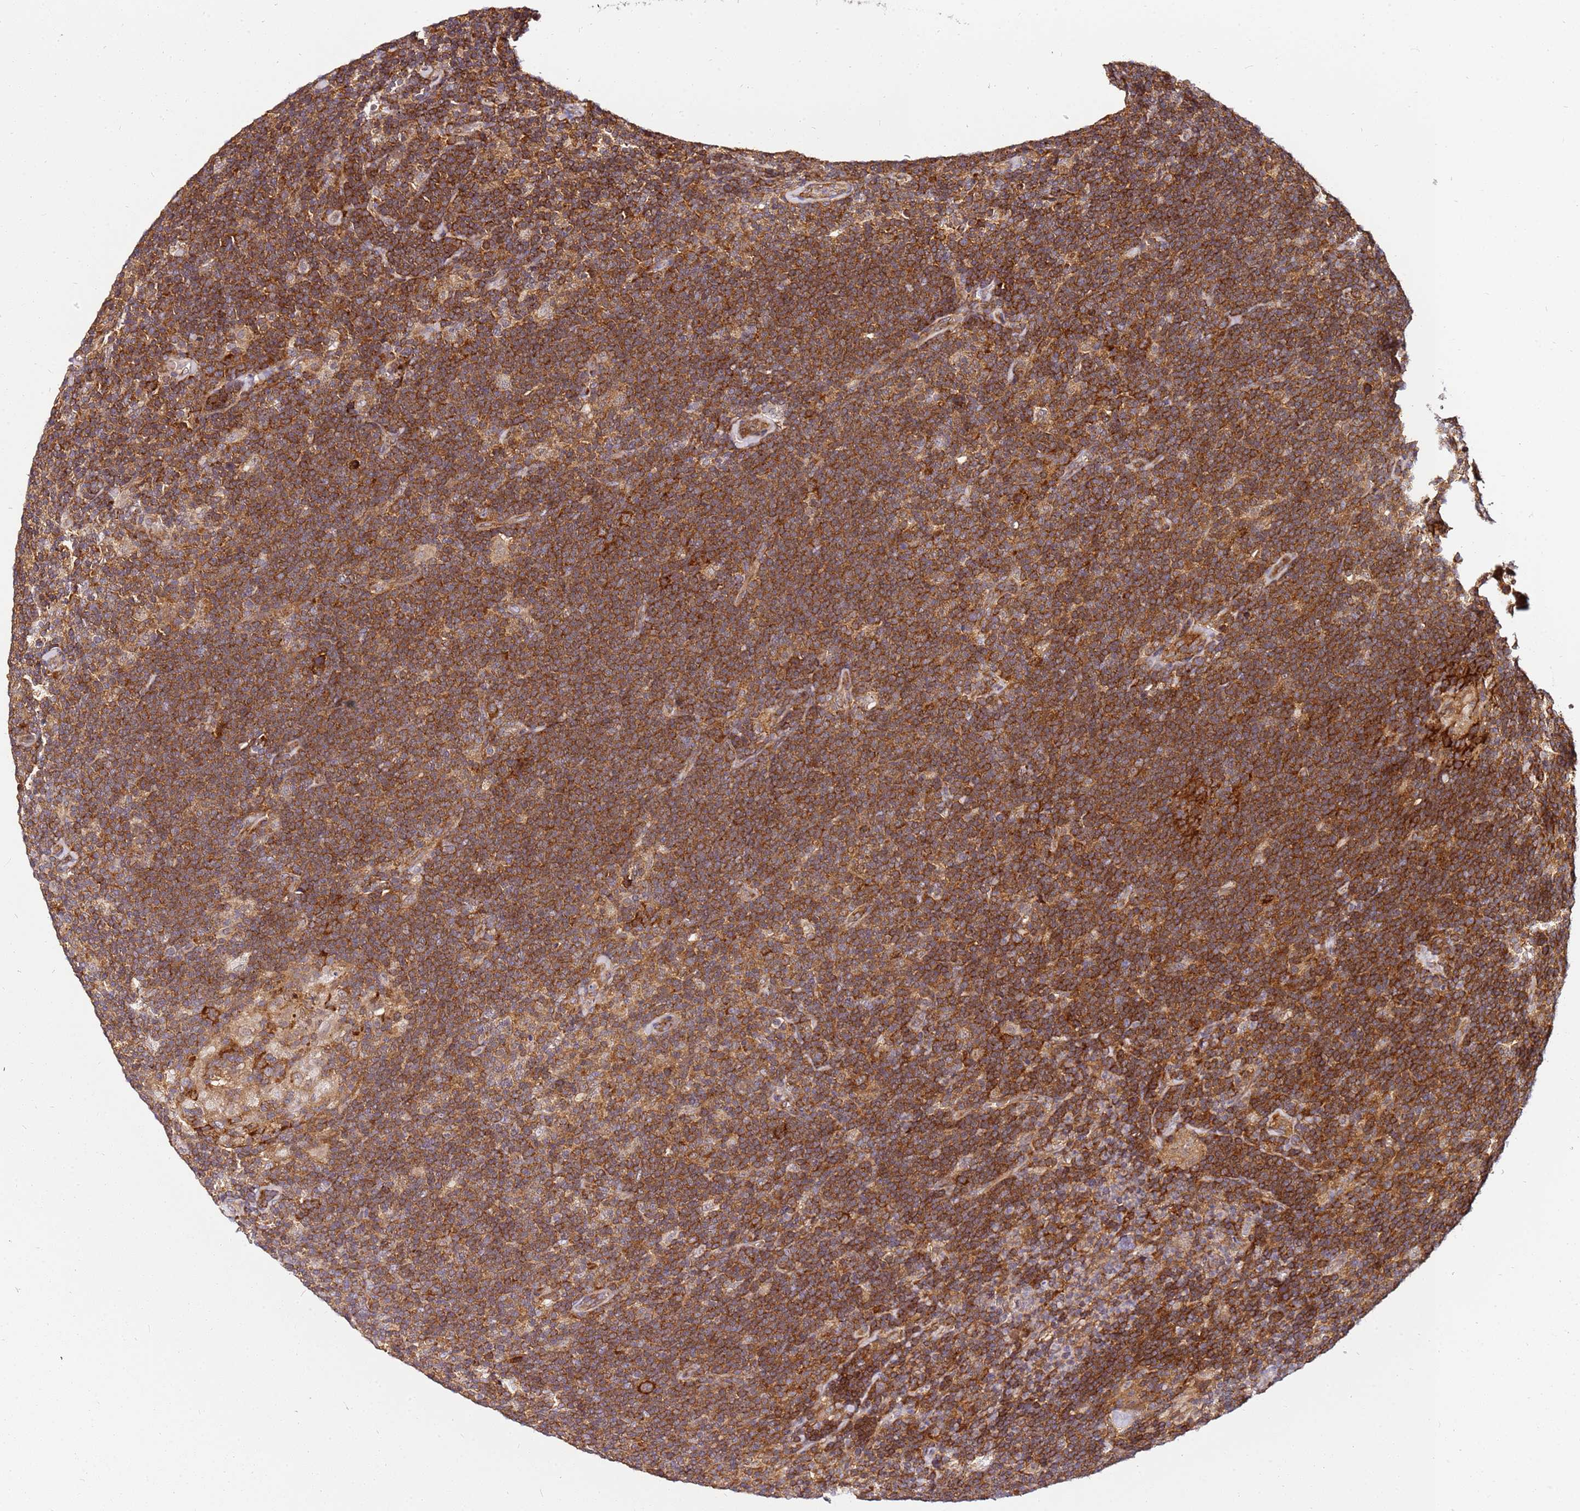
{"staining": {"intensity": "weak", "quantity": "25%-75%", "location": "cytoplasmic/membranous"}, "tissue": "lymphoma", "cell_type": "Tumor cells", "image_type": "cancer", "snomed": [{"axis": "morphology", "description": "Hodgkin's disease, NOS"}, {"axis": "topography", "description": "Lymph node"}], "caption": "A brown stain labels weak cytoplasmic/membranous expression of a protein in lymphoma tumor cells.", "gene": "PIH1D1", "patient": {"sex": "female", "age": 57}}